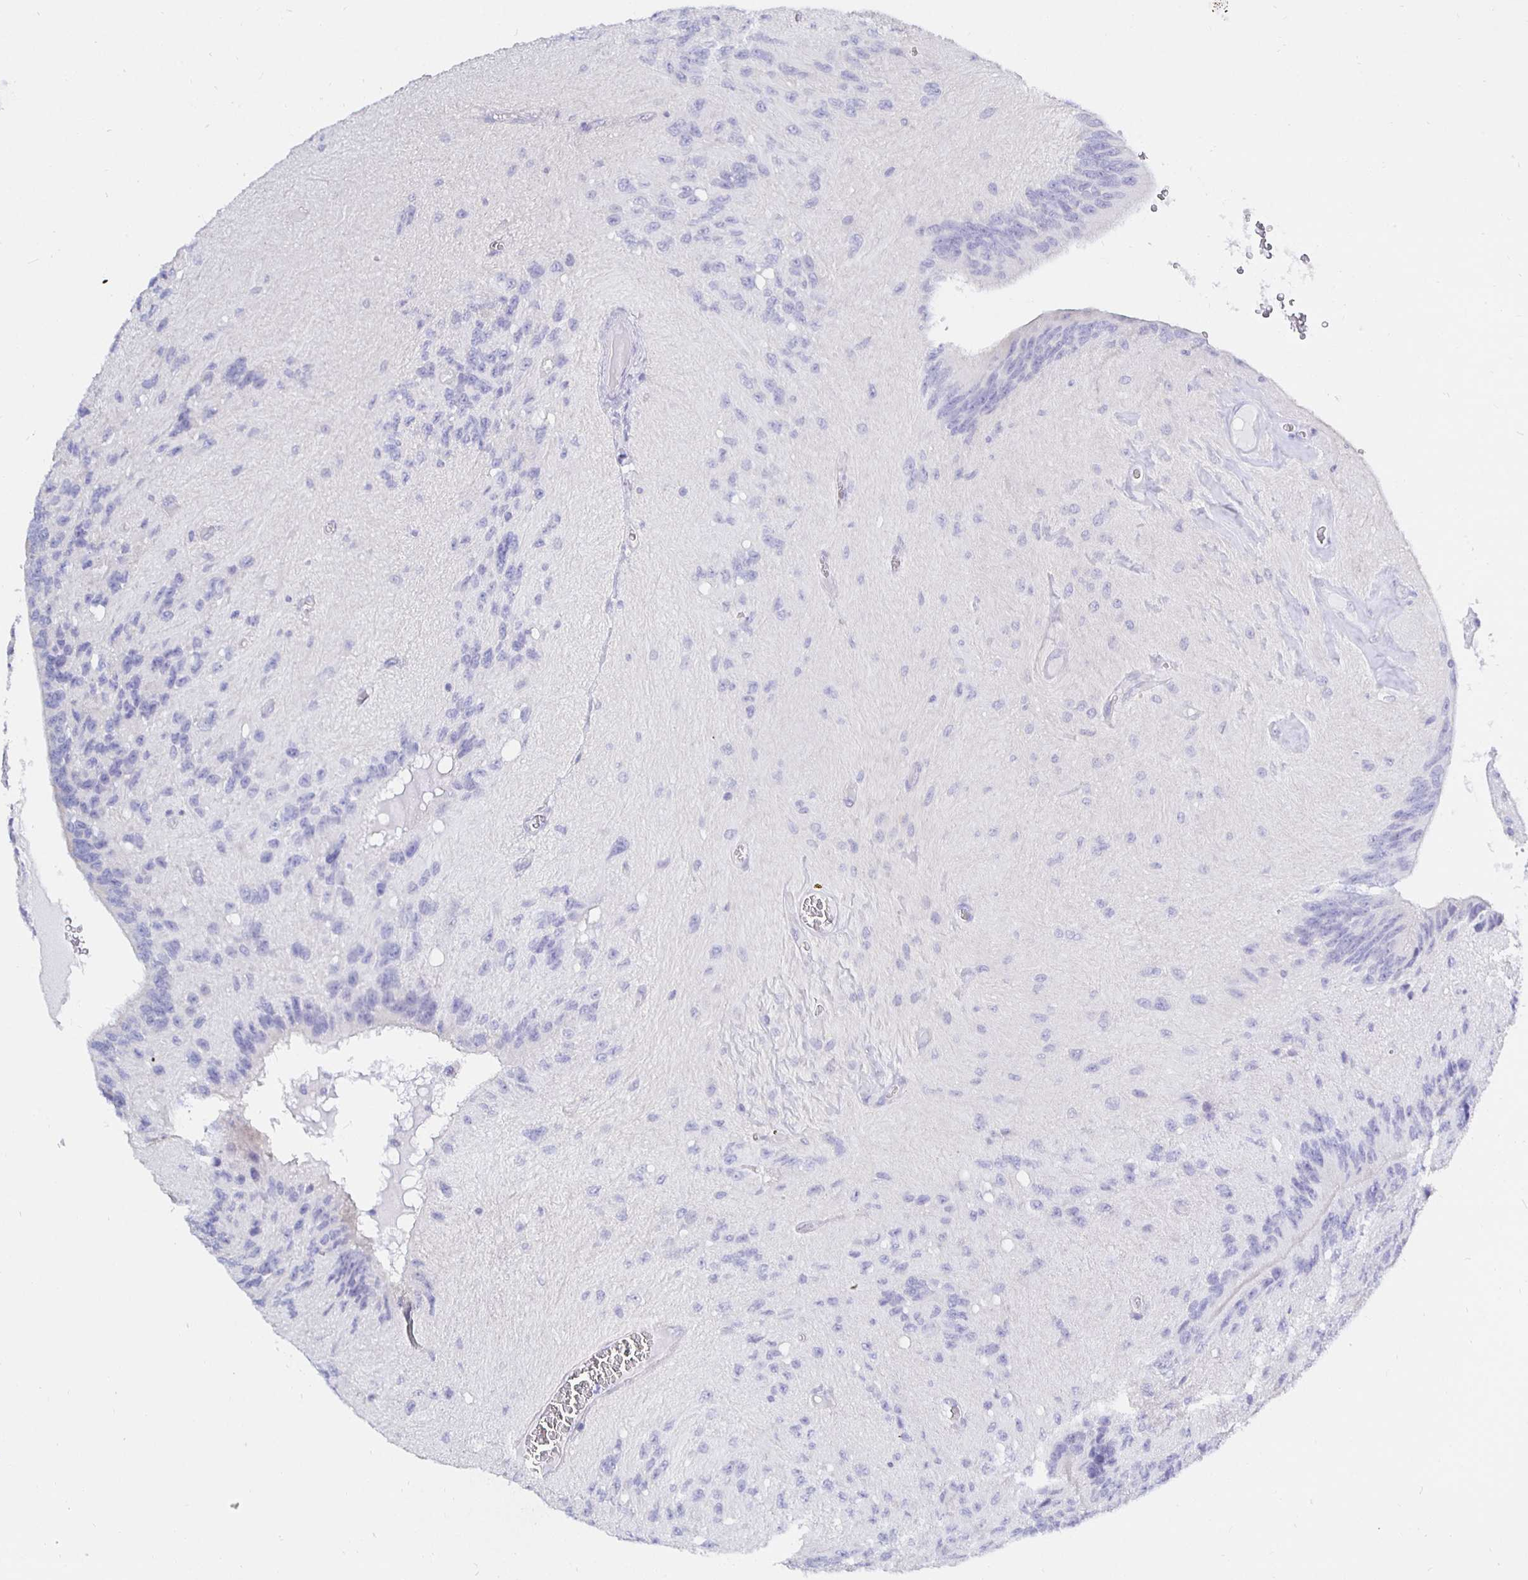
{"staining": {"intensity": "negative", "quantity": "none", "location": "none"}, "tissue": "glioma", "cell_type": "Tumor cells", "image_type": "cancer", "snomed": [{"axis": "morphology", "description": "Glioma, malignant, Low grade"}, {"axis": "topography", "description": "Brain"}], "caption": "This is a micrograph of IHC staining of glioma, which shows no expression in tumor cells.", "gene": "UMOD", "patient": {"sex": "male", "age": 31}}